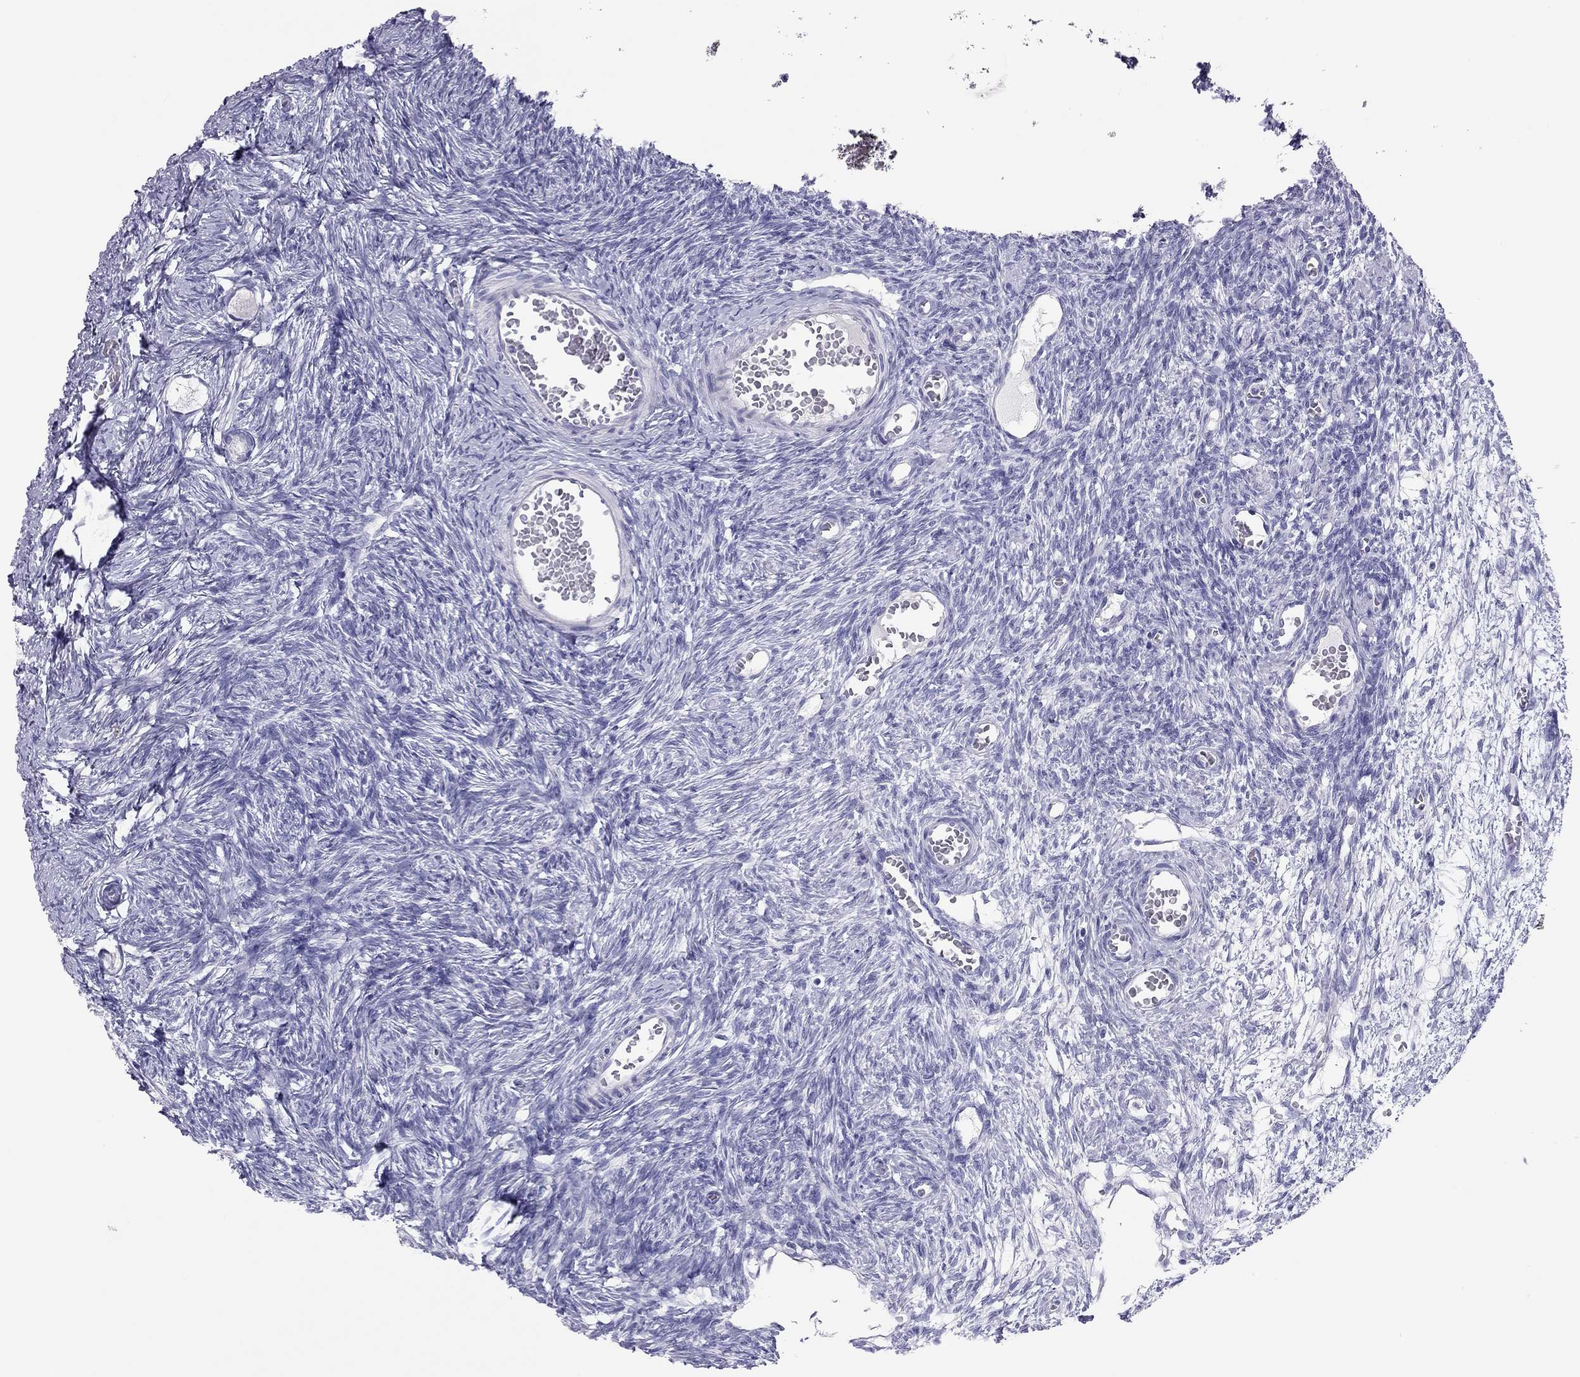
{"staining": {"intensity": "negative", "quantity": "none", "location": "none"}, "tissue": "ovary", "cell_type": "Follicle cells", "image_type": "normal", "snomed": [{"axis": "morphology", "description": "Normal tissue, NOS"}, {"axis": "topography", "description": "Ovary"}], "caption": "An immunohistochemistry image of unremarkable ovary is shown. There is no staining in follicle cells of ovary.", "gene": "KLRG1", "patient": {"sex": "female", "age": 27}}